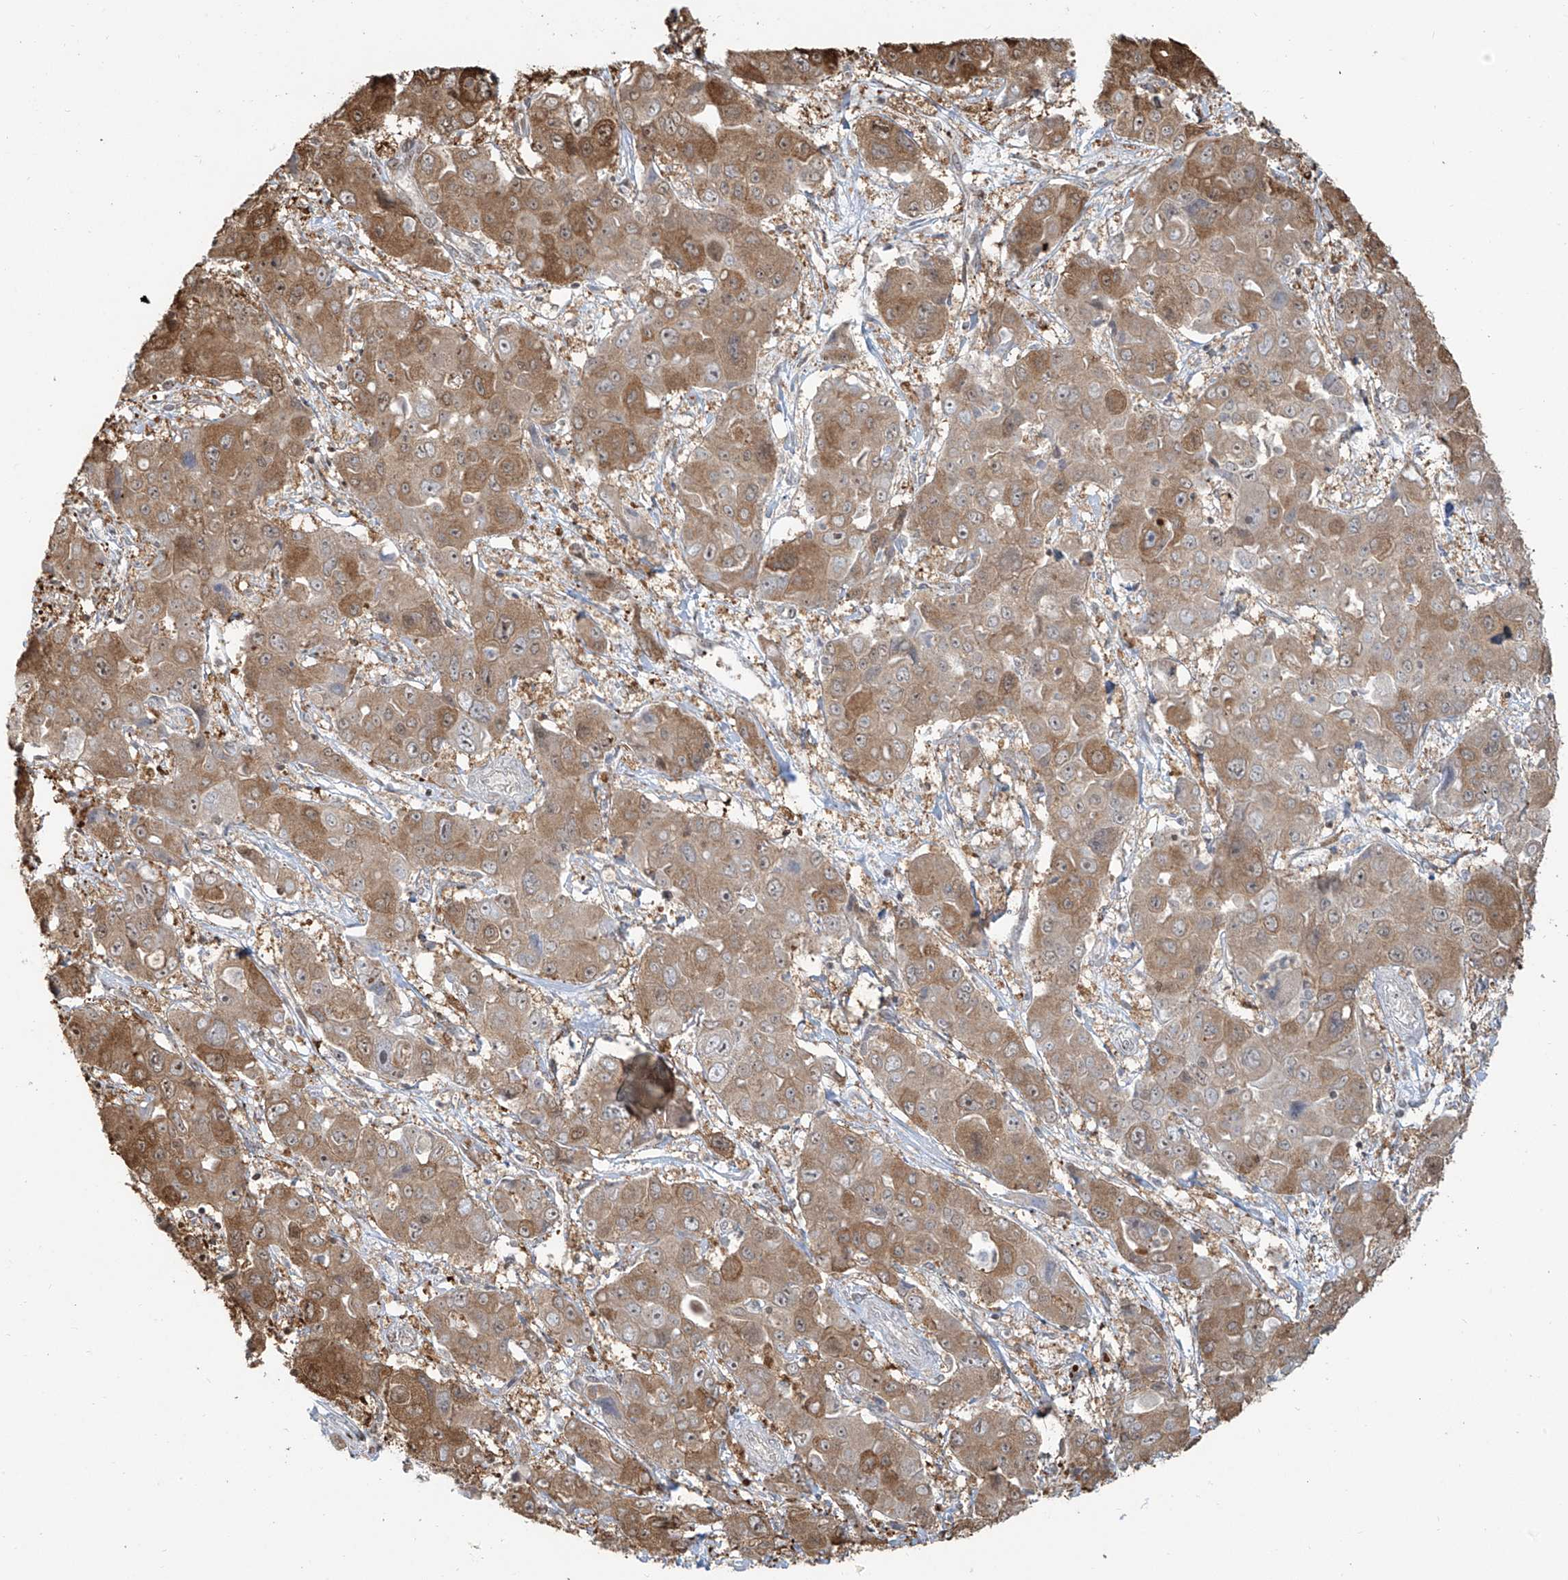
{"staining": {"intensity": "moderate", "quantity": ">75%", "location": "cytoplasmic/membranous"}, "tissue": "liver cancer", "cell_type": "Tumor cells", "image_type": "cancer", "snomed": [{"axis": "morphology", "description": "Cholangiocarcinoma"}, {"axis": "topography", "description": "Liver"}], "caption": "Liver cancer stained with a brown dye demonstrates moderate cytoplasmic/membranous positive positivity in approximately >75% of tumor cells.", "gene": "VMP1", "patient": {"sex": "male", "age": 67}}